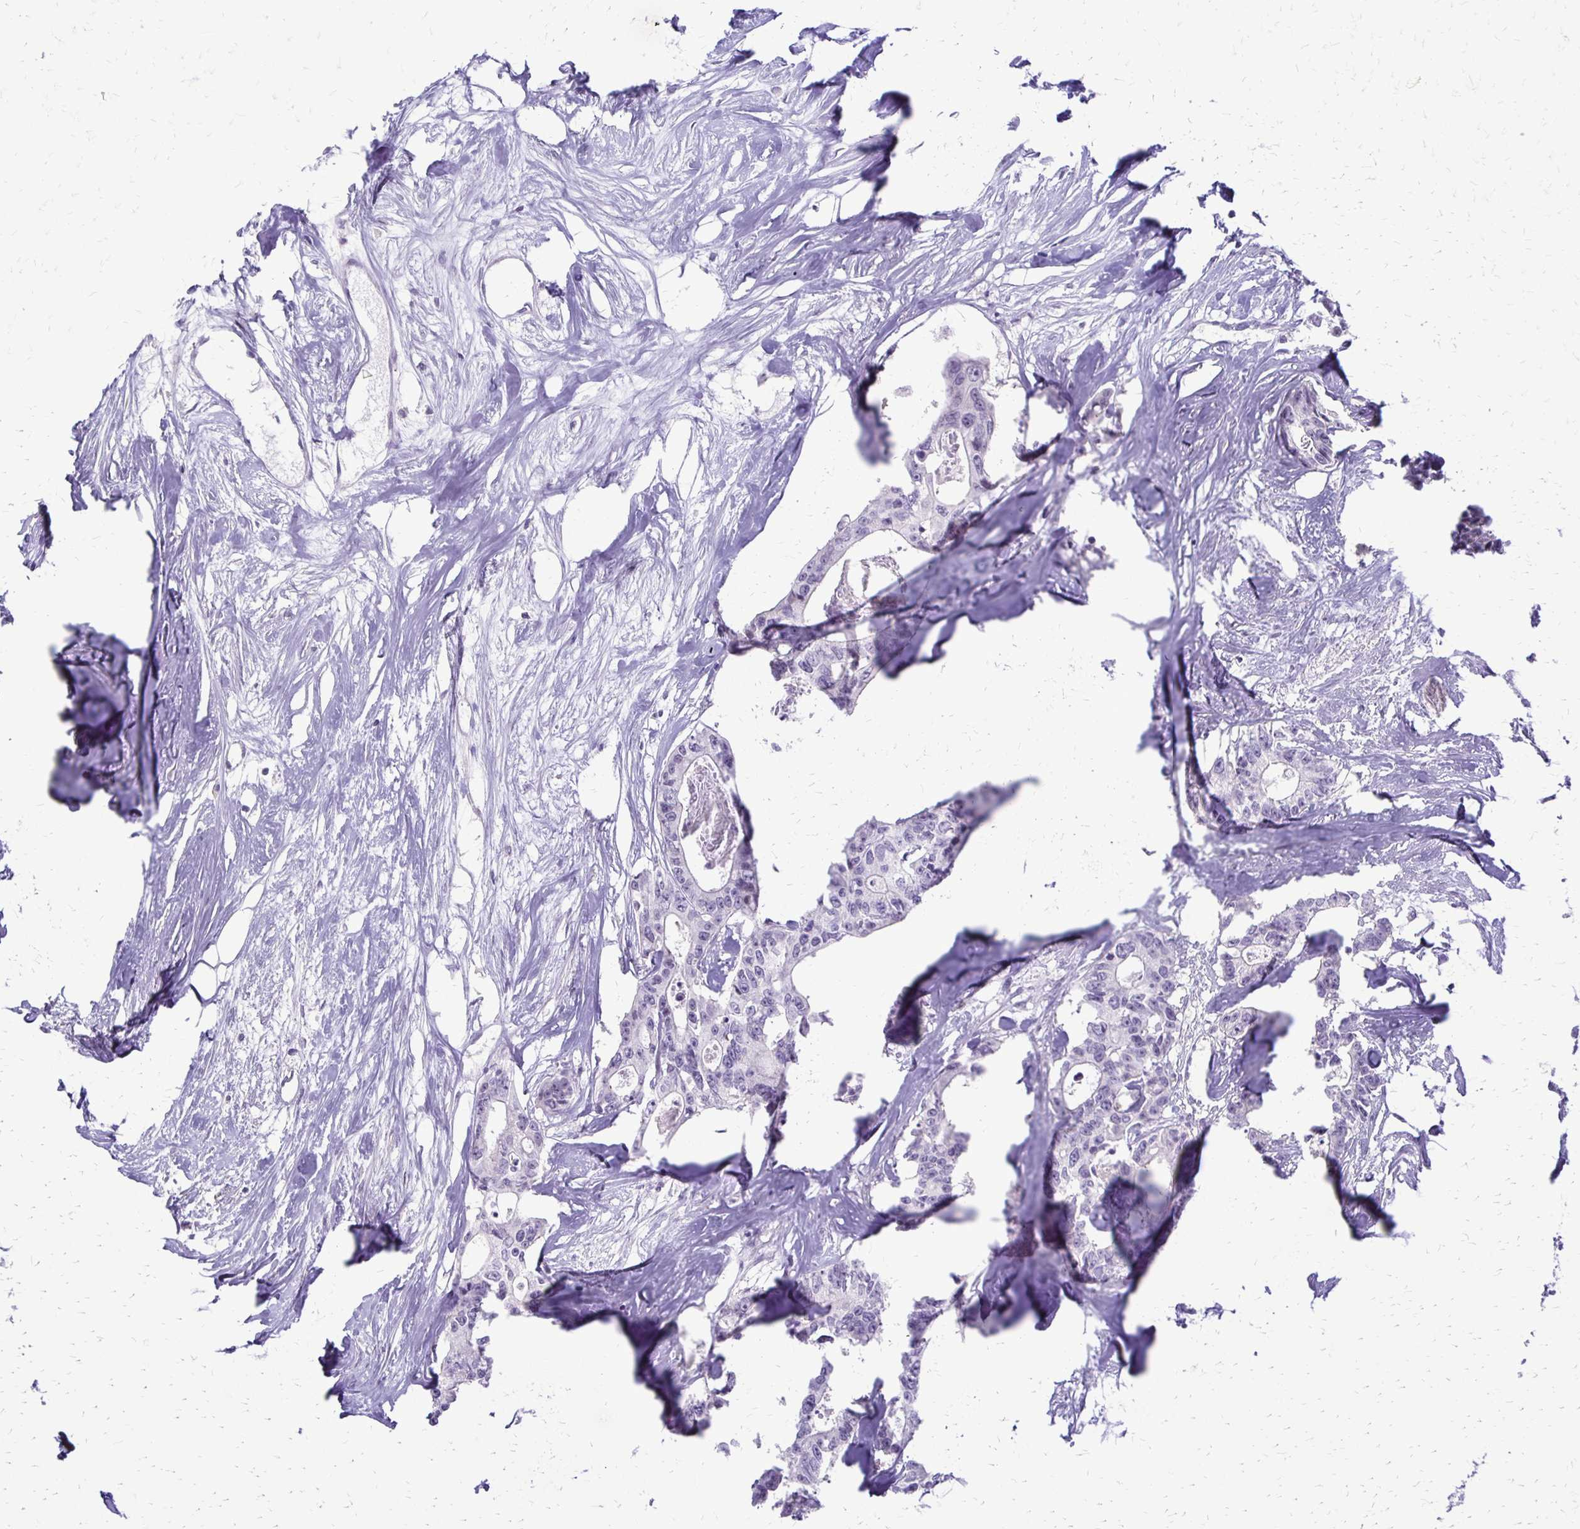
{"staining": {"intensity": "negative", "quantity": "none", "location": "none"}, "tissue": "colorectal cancer", "cell_type": "Tumor cells", "image_type": "cancer", "snomed": [{"axis": "morphology", "description": "Adenocarcinoma, NOS"}, {"axis": "topography", "description": "Rectum"}], "caption": "Colorectal cancer was stained to show a protein in brown. There is no significant expression in tumor cells.", "gene": "EPYC", "patient": {"sex": "male", "age": 57}}